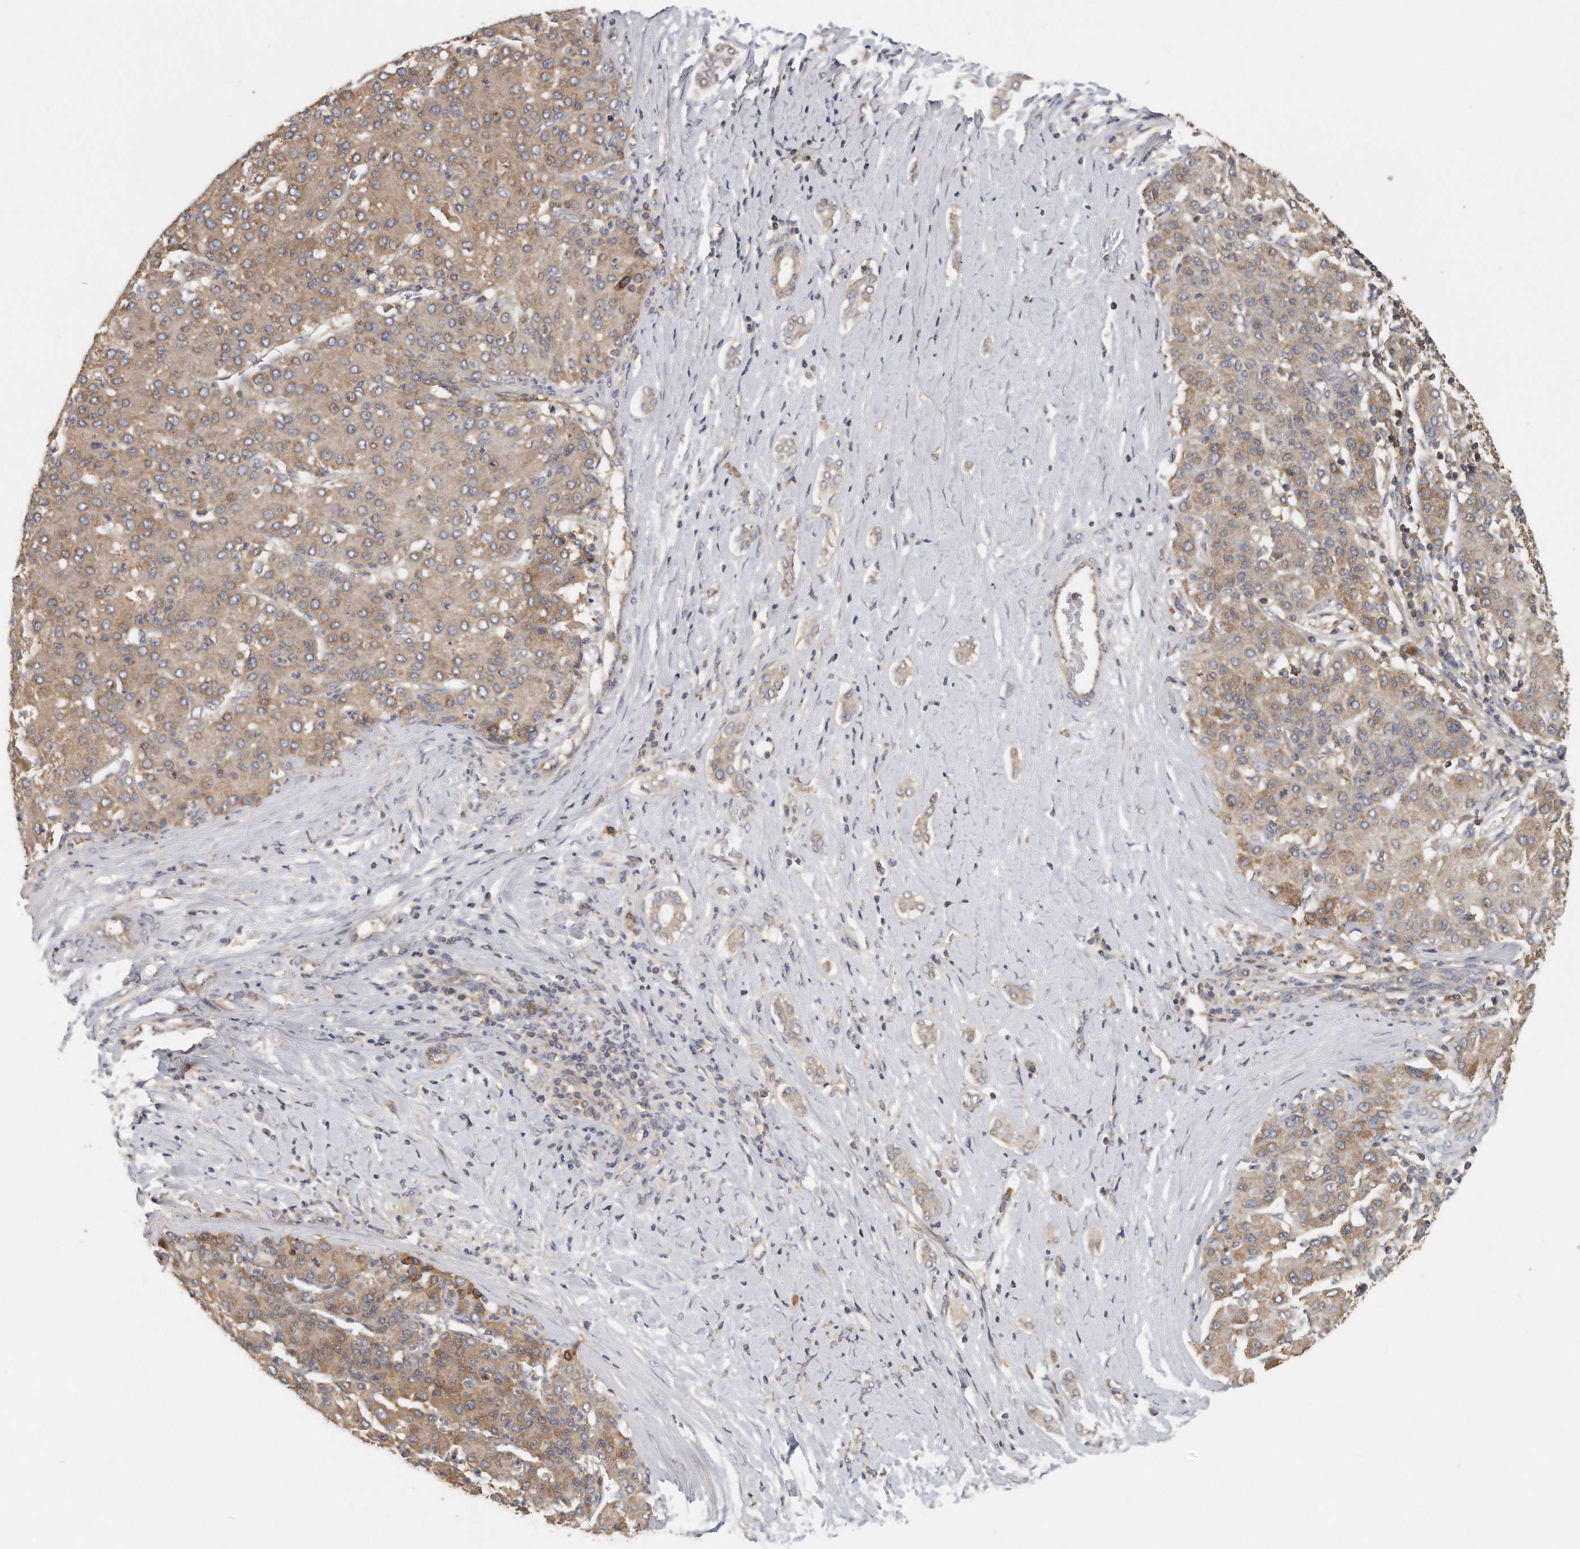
{"staining": {"intensity": "moderate", "quantity": ">75%", "location": "cytoplasmic/membranous"}, "tissue": "liver cancer", "cell_type": "Tumor cells", "image_type": "cancer", "snomed": [{"axis": "morphology", "description": "Carcinoma, Hepatocellular, NOS"}, {"axis": "topography", "description": "Liver"}], "caption": "IHC of human liver cancer exhibits medium levels of moderate cytoplasmic/membranous expression in about >75% of tumor cells.", "gene": "EIF3I", "patient": {"sex": "male", "age": 65}}